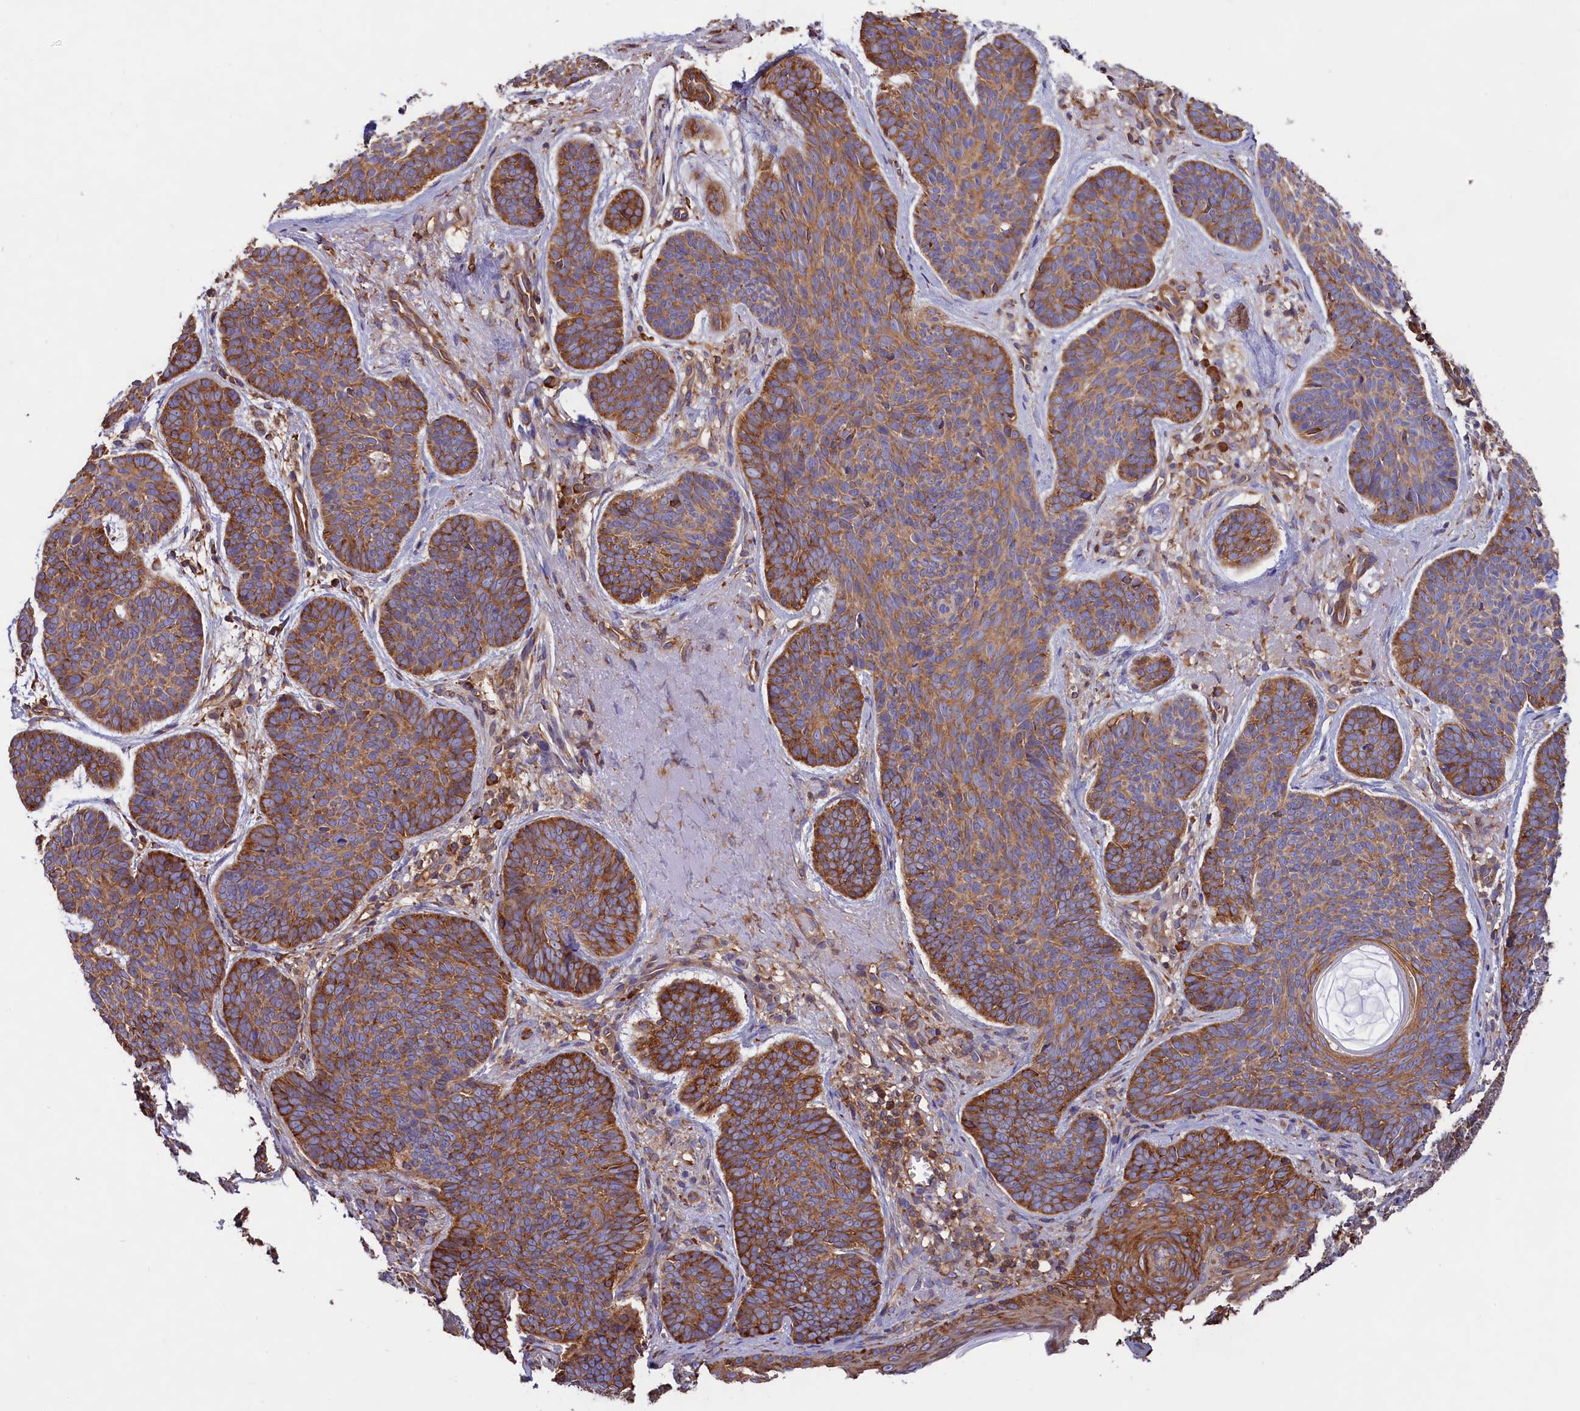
{"staining": {"intensity": "moderate", "quantity": ">75%", "location": "cytoplasmic/membranous"}, "tissue": "skin cancer", "cell_type": "Tumor cells", "image_type": "cancer", "snomed": [{"axis": "morphology", "description": "Basal cell carcinoma"}, {"axis": "topography", "description": "Skin"}], "caption": "Brown immunohistochemical staining in skin cancer reveals moderate cytoplasmic/membranous staining in about >75% of tumor cells.", "gene": "GYS1", "patient": {"sex": "female", "age": 74}}